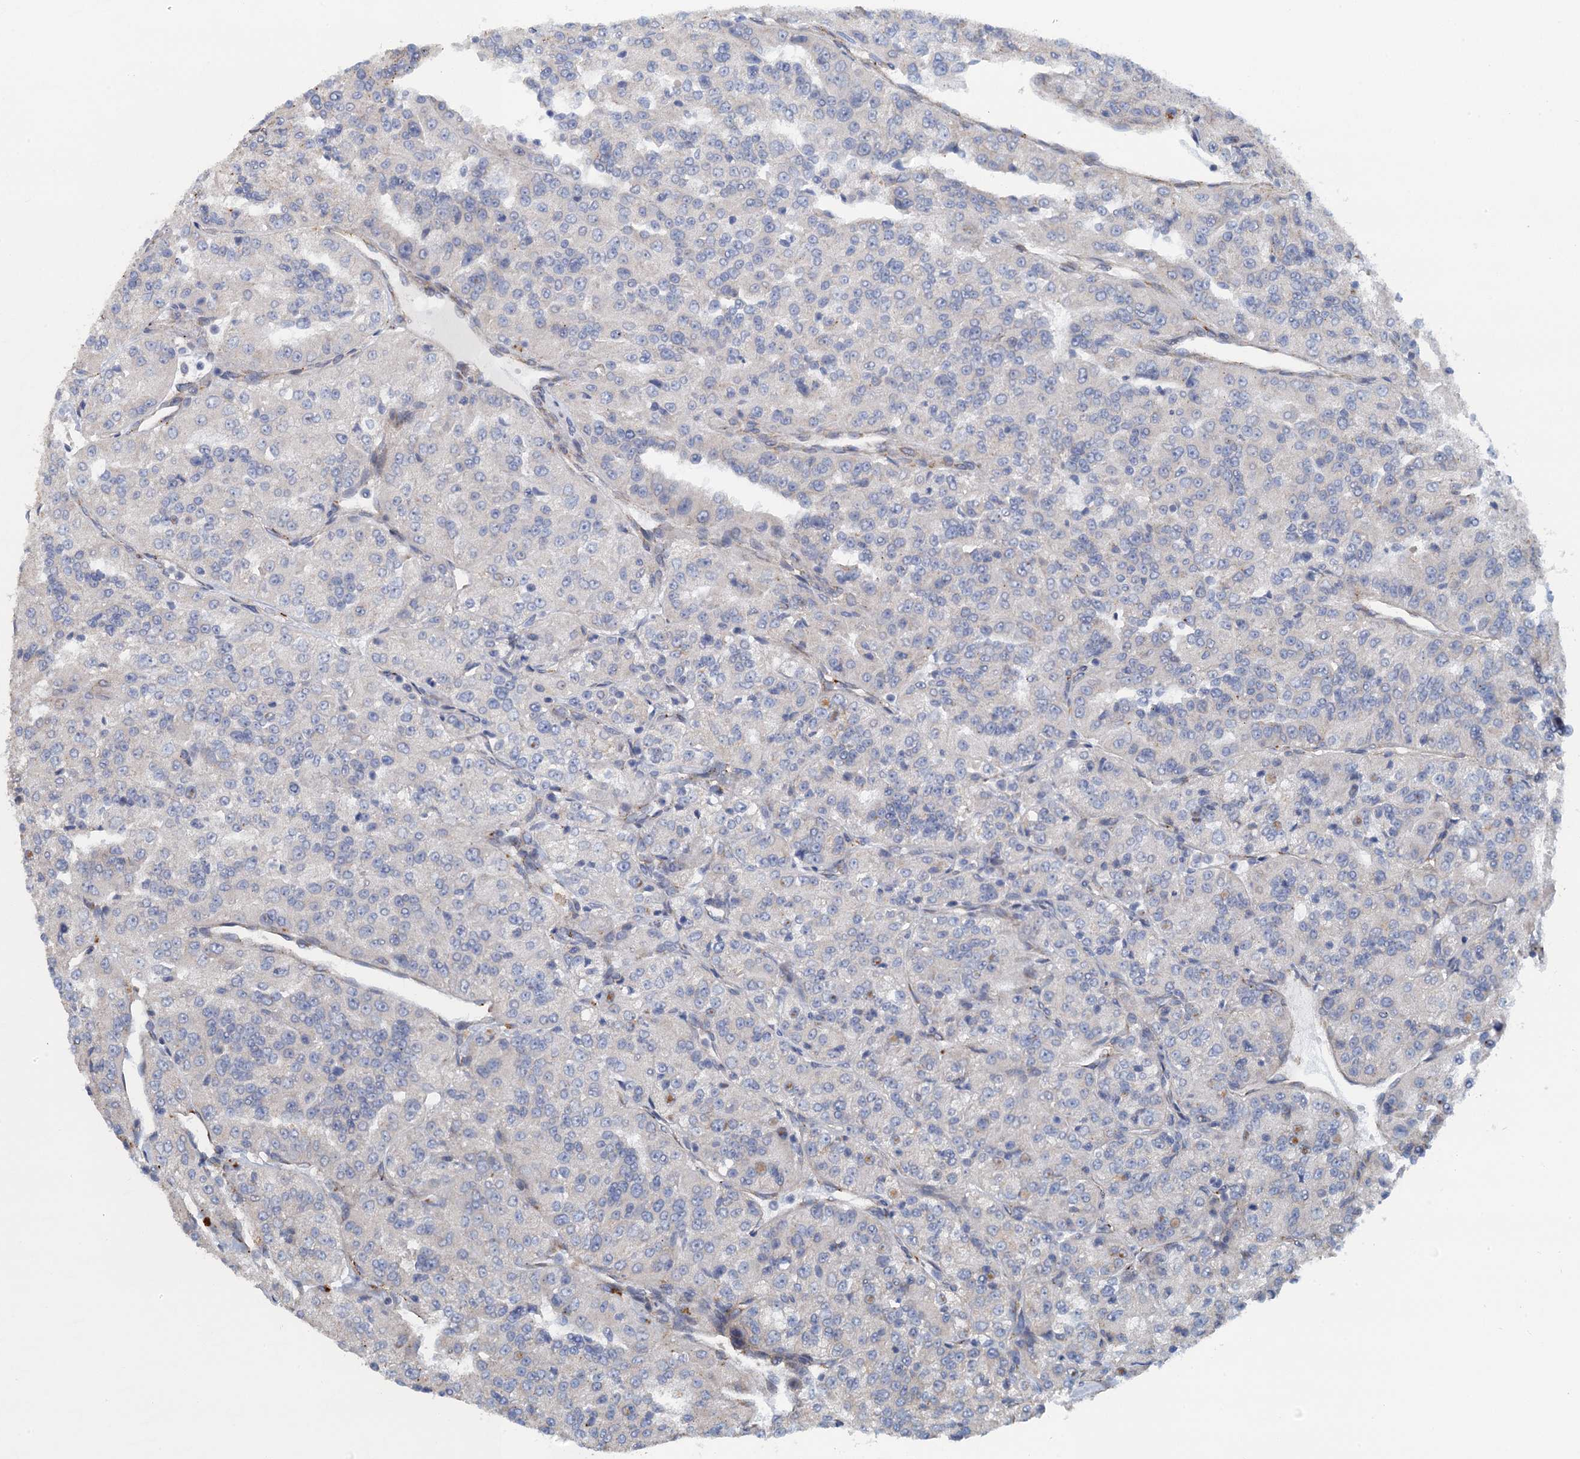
{"staining": {"intensity": "negative", "quantity": "none", "location": "none"}, "tissue": "renal cancer", "cell_type": "Tumor cells", "image_type": "cancer", "snomed": [{"axis": "morphology", "description": "Adenocarcinoma, NOS"}, {"axis": "topography", "description": "Kidney"}], "caption": "This photomicrograph is of adenocarcinoma (renal) stained with IHC to label a protein in brown with the nuclei are counter-stained blue. There is no expression in tumor cells.", "gene": "POGLUT3", "patient": {"sex": "female", "age": 63}}